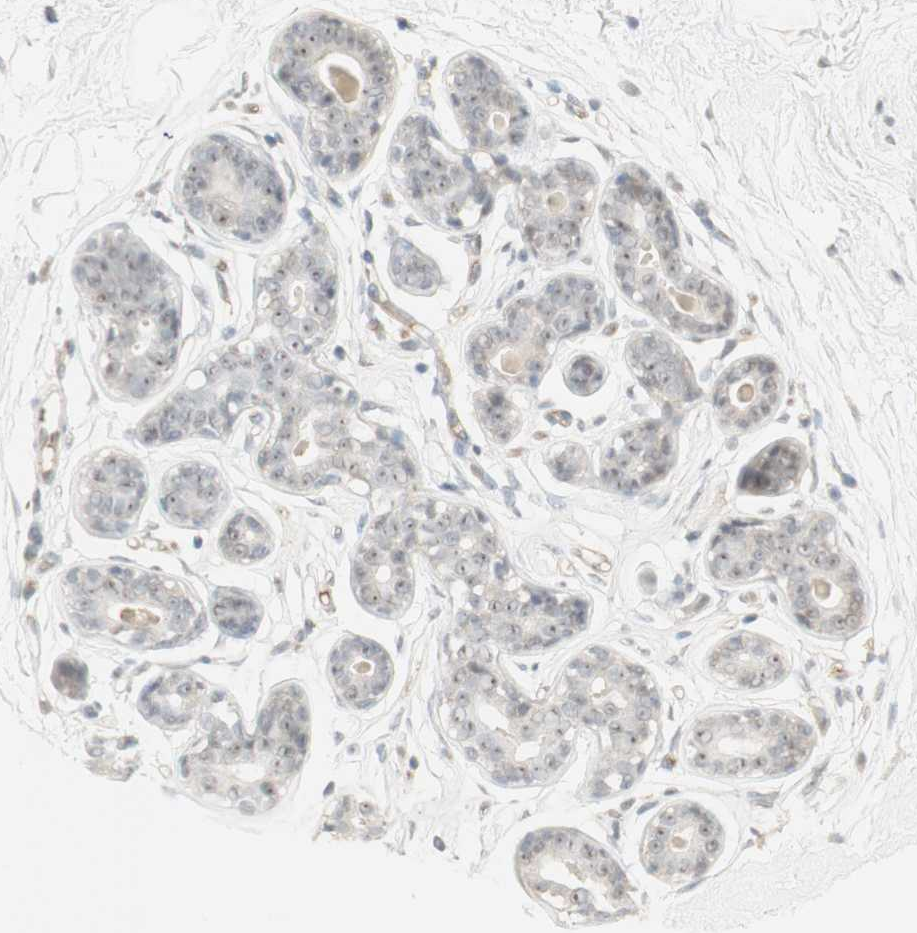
{"staining": {"intensity": "negative", "quantity": "none", "location": "none"}, "tissue": "breast", "cell_type": "Adipocytes", "image_type": "normal", "snomed": [{"axis": "morphology", "description": "Normal tissue, NOS"}, {"axis": "topography", "description": "Breast"}], "caption": "High magnification brightfield microscopy of benign breast stained with DAB (brown) and counterstained with hematoxylin (blue): adipocytes show no significant staining. The staining was performed using DAB (3,3'-diaminobenzidine) to visualize the protein expression in brown, while the nuclei were stained in blue with hematoxylin (Magnification: 20x).", "gene": "PLCD4", "patient": {"sex": "female", "age": 23}}